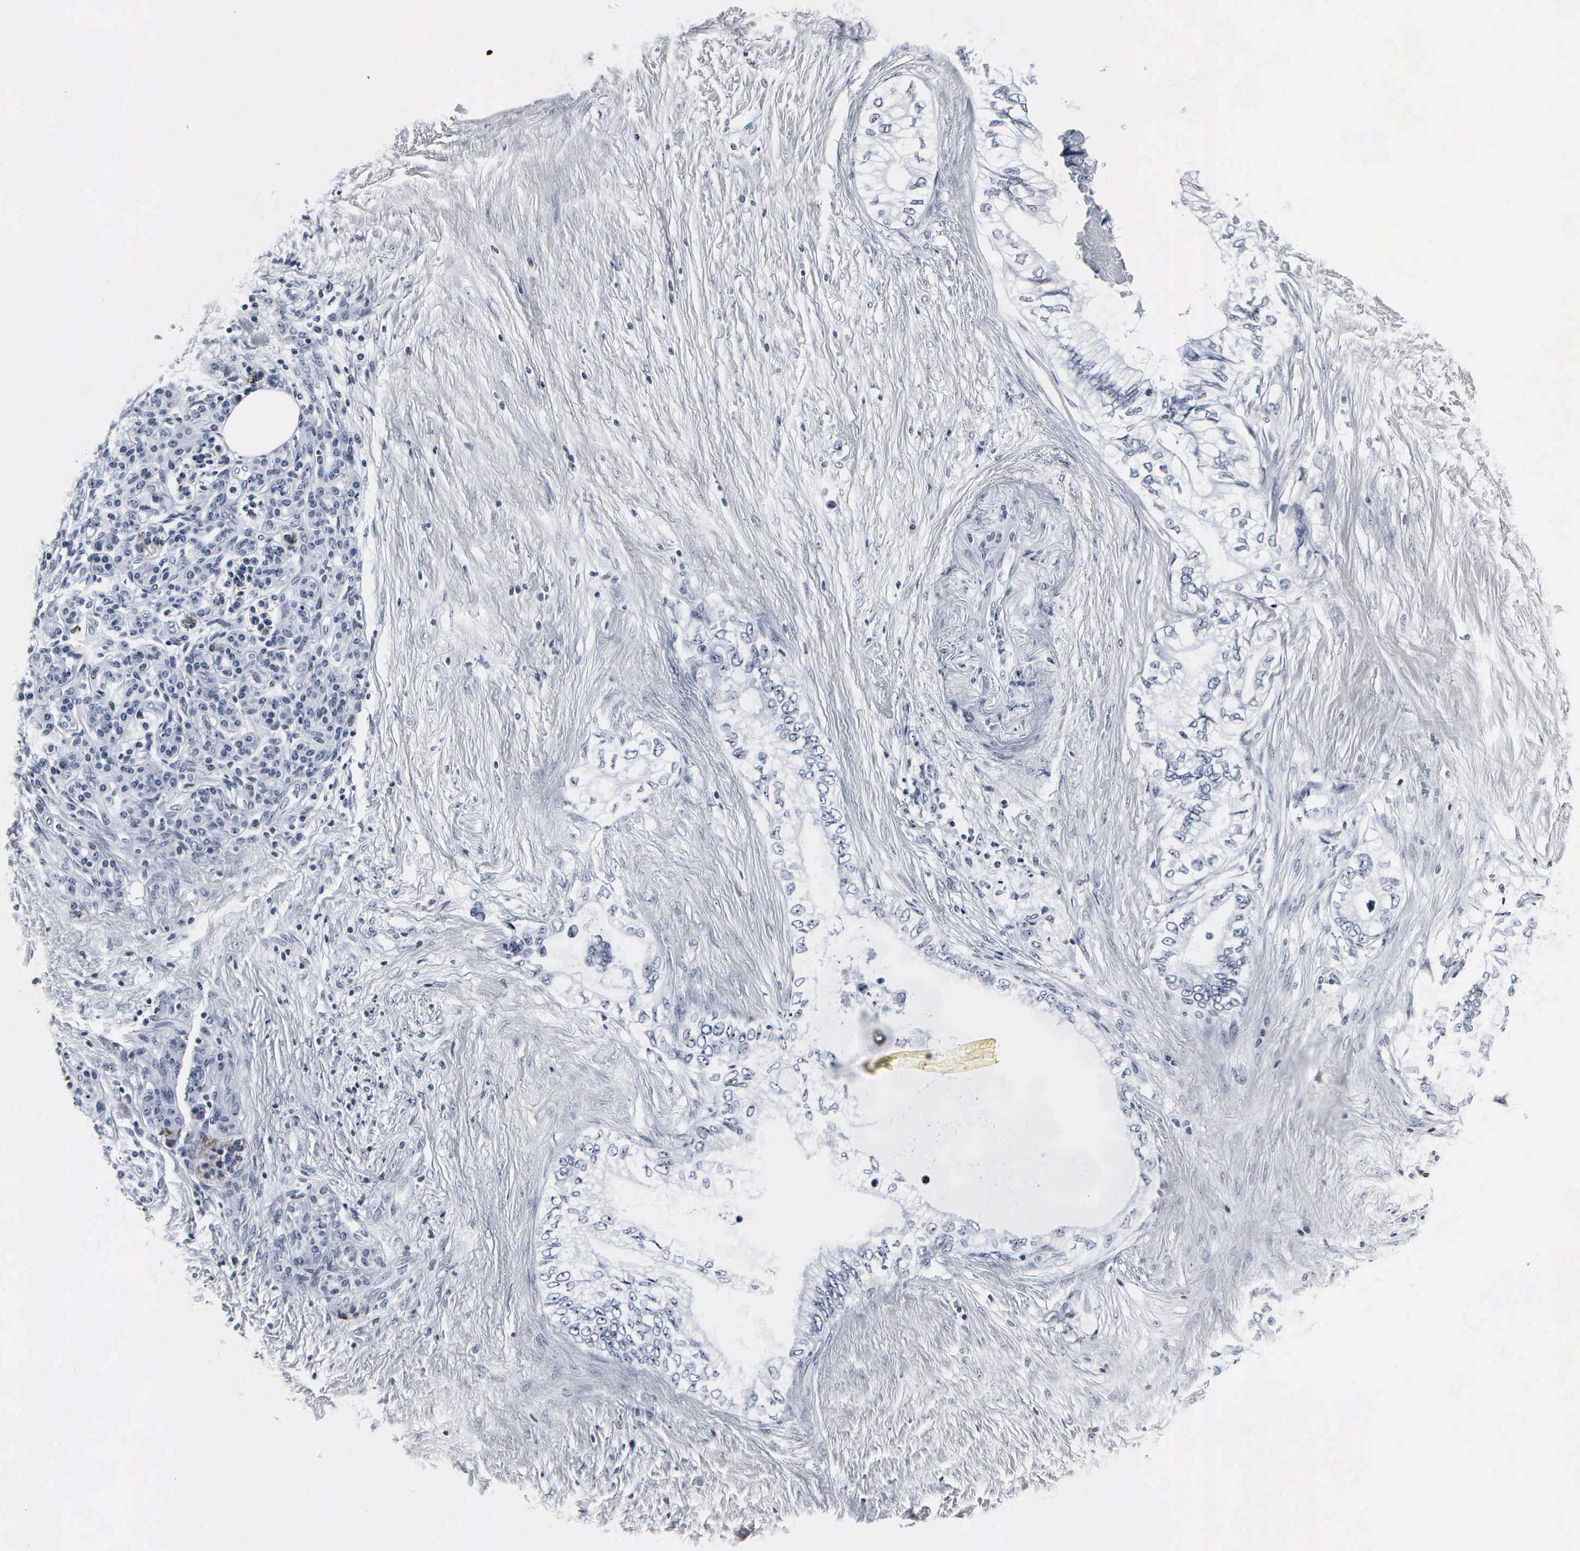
{"staining": {"intensity": "negative", "quantity": "none", "location": "none"}, "tissue": "pancreatic cancer", "cell_type": "Tumor cells", "image_type": "cancer", "snomed": [{"axis": "morphology", "description": "Adenocarcinoma, NOS"}, {"axis": "topography", "description": "Pancreas"}], "caption": "Photomicrograph shows no protein staining in tumor cells of pancreatic adenocarcinoma tissue. (DAB (3,3'-diaminobenzidine) IHC visualized using brightfield microscopy, high magnification).", "gene": "DGCR2", "patient": {"sex": "female", "age": 66}}